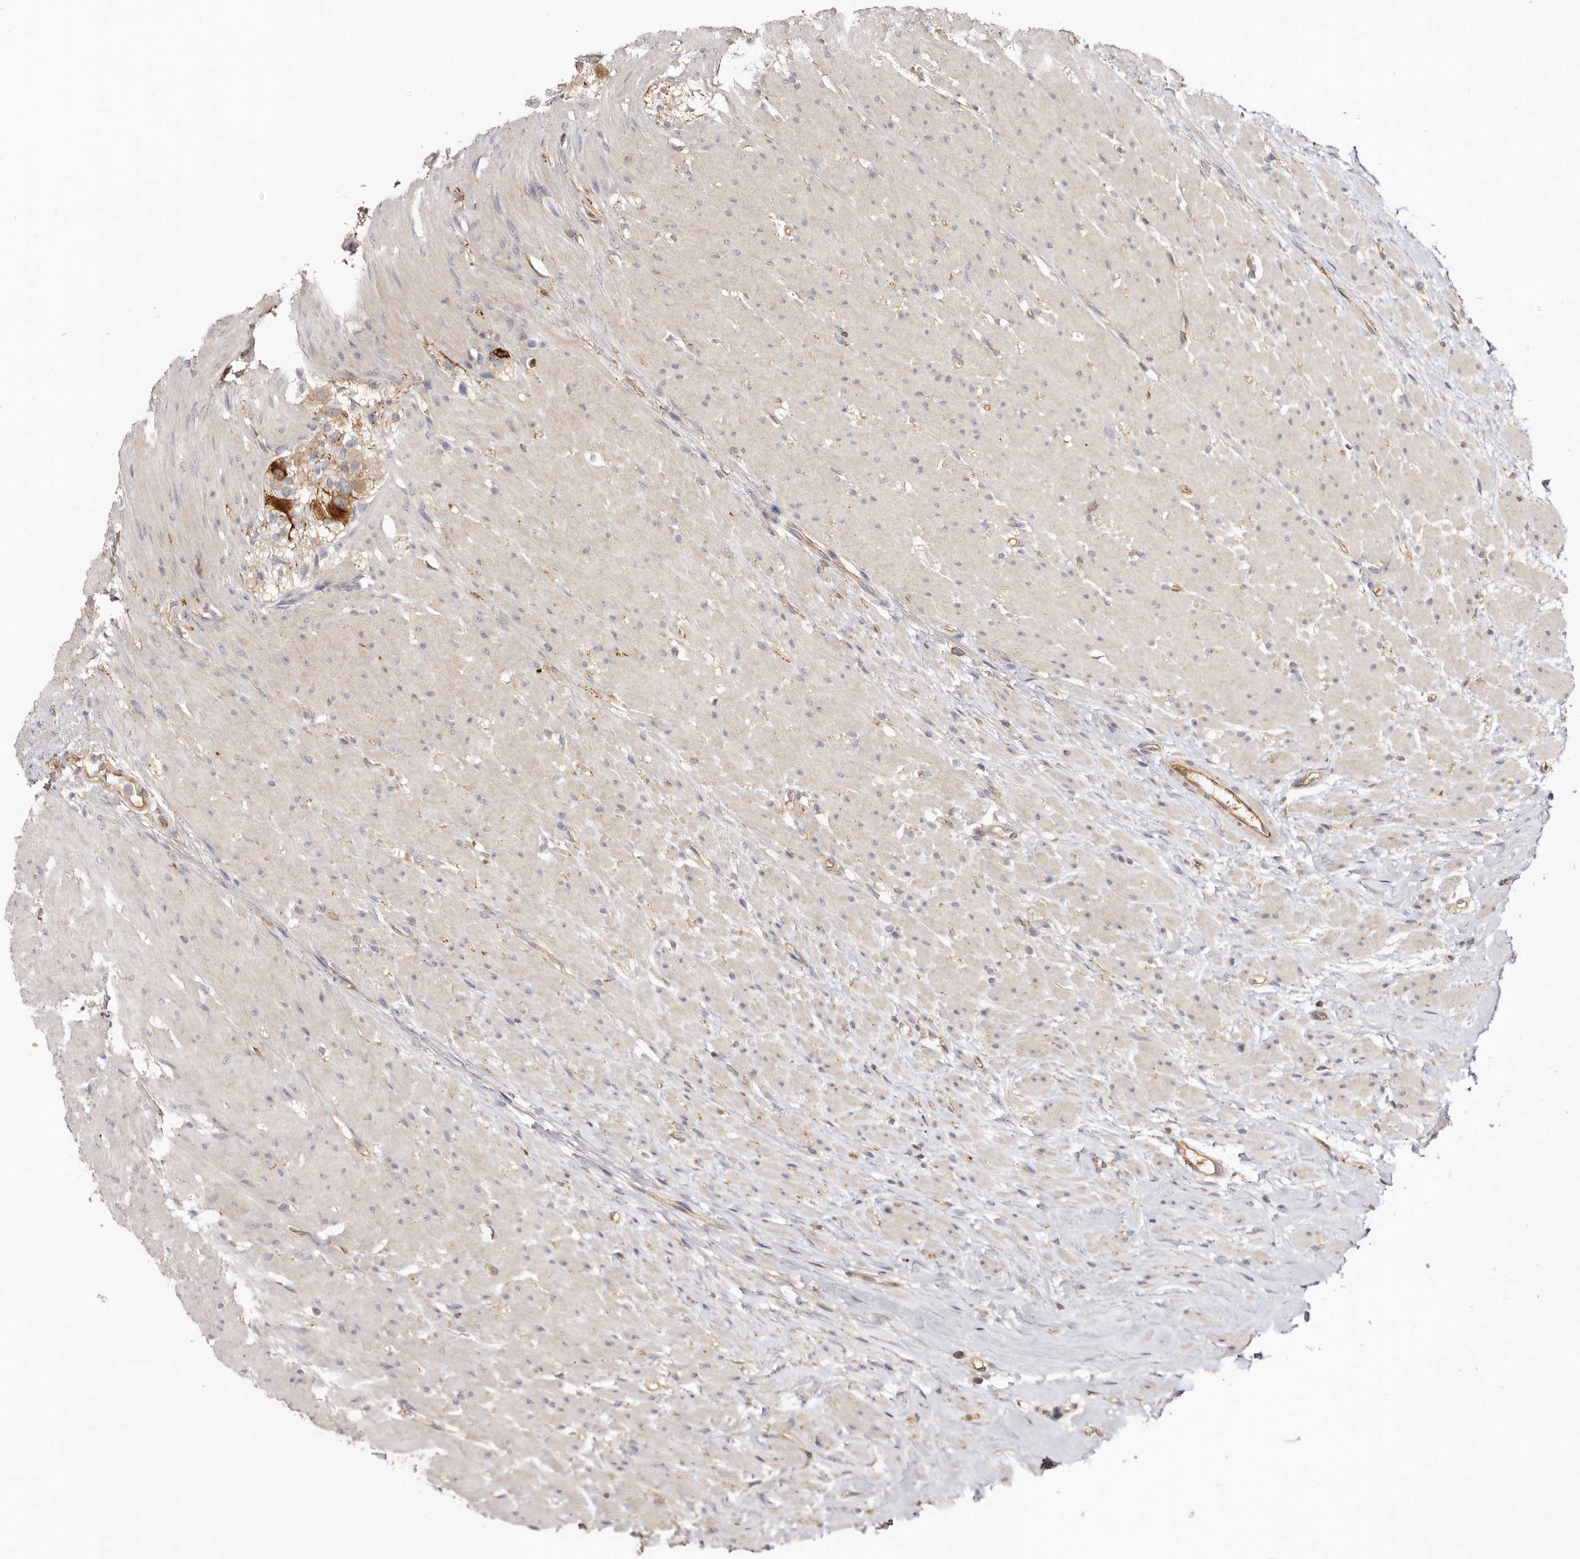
{"staining": {"intensity": "moderate", "quantity": ">75%", "location": "cytoplasmic/membranous"}, "tissue": "colon", "cell_type": "Endothelial cells", "image_type": "normal", "snomed": [{"axis": "morphology", "description": "Normal tissue, NOS"}, {"axis": "topography", "description": "Colon"}], "caption": "A histopathology image of colon stained for a protein shows moderate cytoplasmic/membranous brown staining in endothelial cells. (DAB (3,3'-diaminobenzidine) IHC, brown staining for protein, blue staining for nuclei).", "gene": "ADAMTS9", "patient": {"sex": "female", "age": 62}}